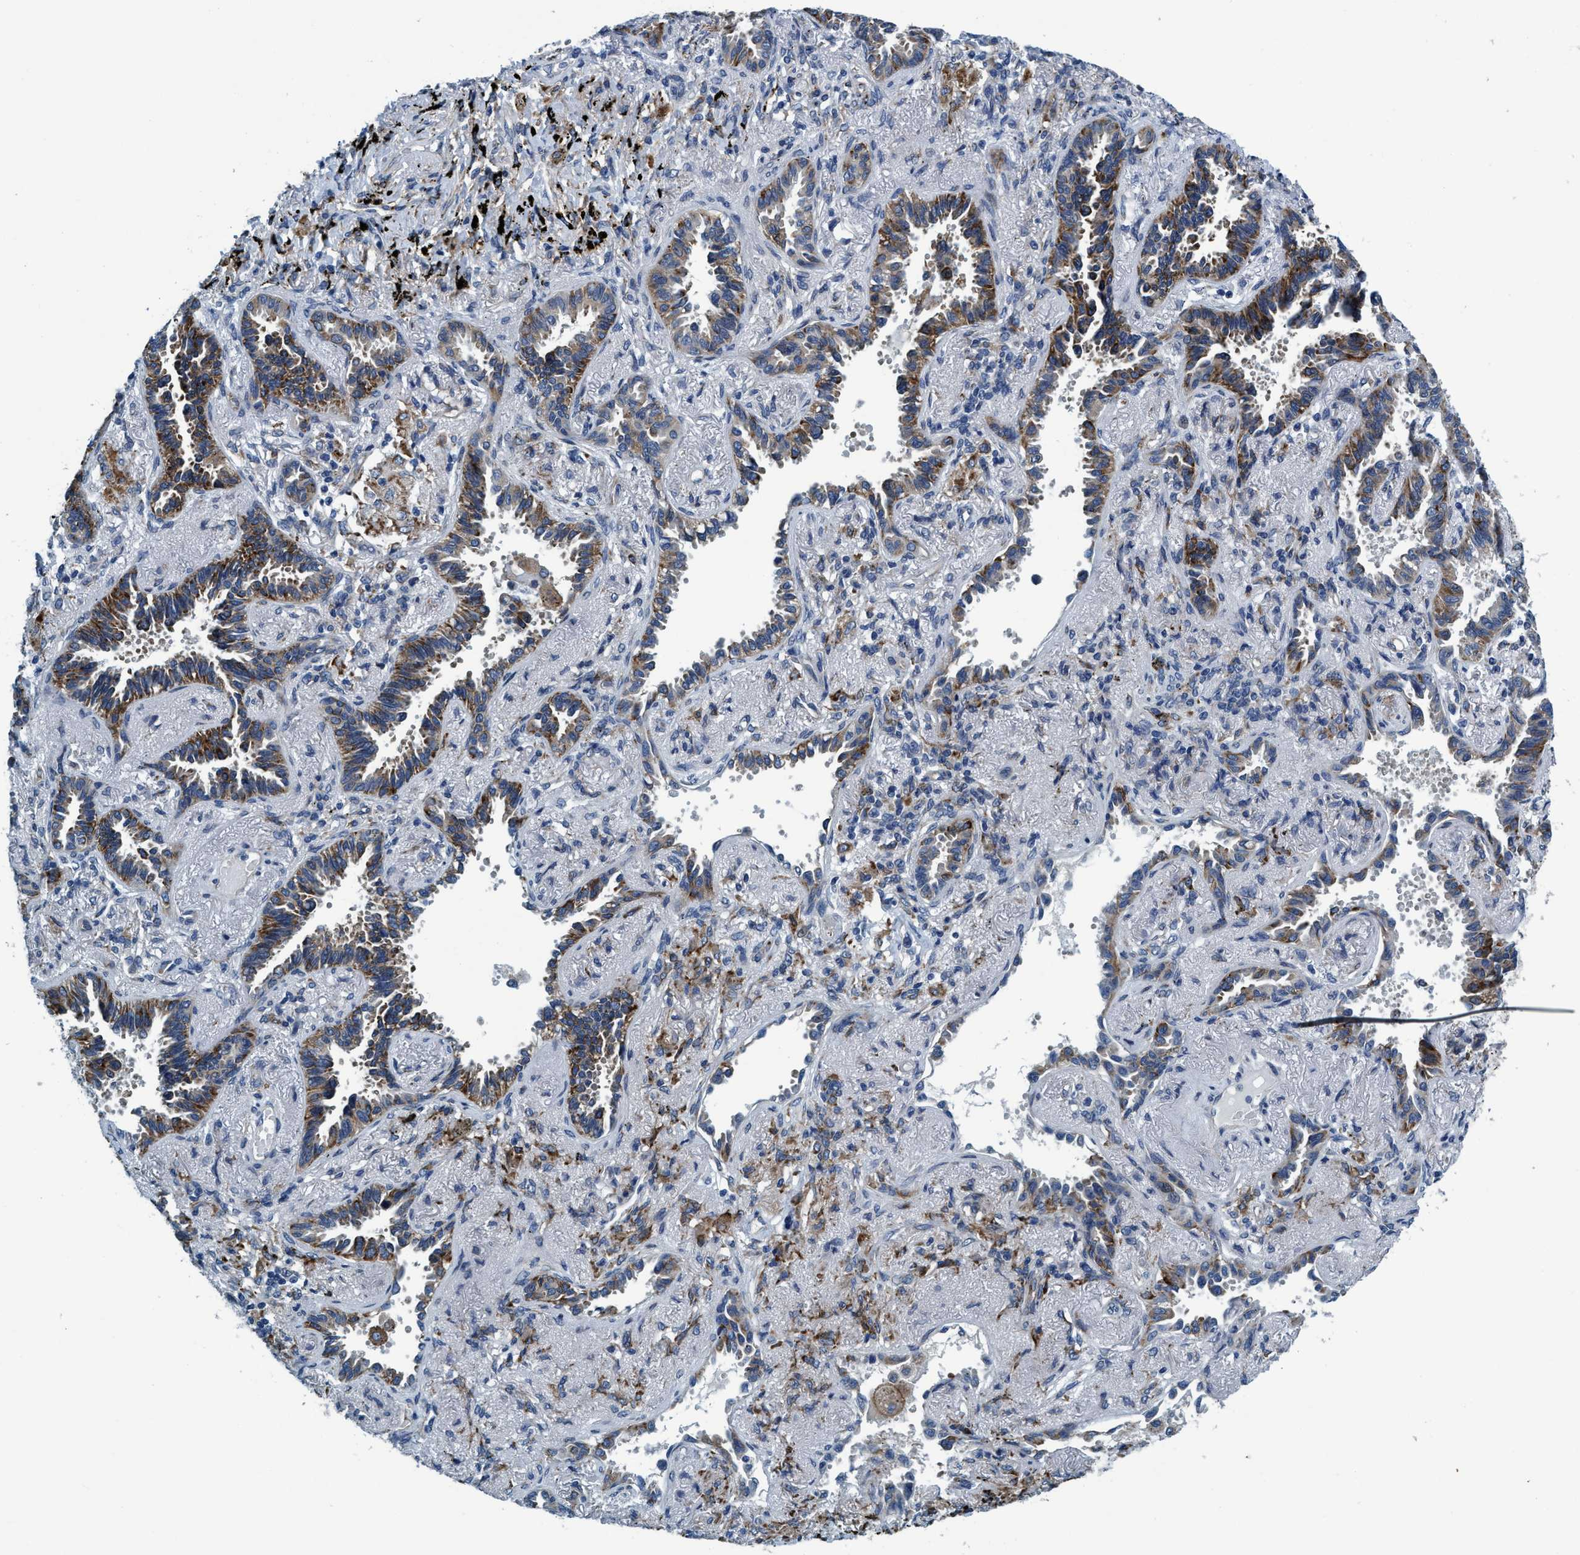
{"staining": {"intensity": "strong", "quantity": "25%-75%", "location": "cytoplasmic/membranous"}, "tissue": "lung cancer", "cell_type": "Tumor cells", "image_type": "cancer", "snomed": [{"axis": "morphology", "description": "Adenocarcinoma, NOS"}, {"axis": "topography", "description": "Lung"}], "caption": "Human lung cancer (adenocarcinoma) stained for a protein (brown) exhibits strong cytoplasmic/membranous positive staining in approximately 25%-75% of tumor cells.", "gene": "ARMC9", "patient": {"sex": "male", "age": 59}}